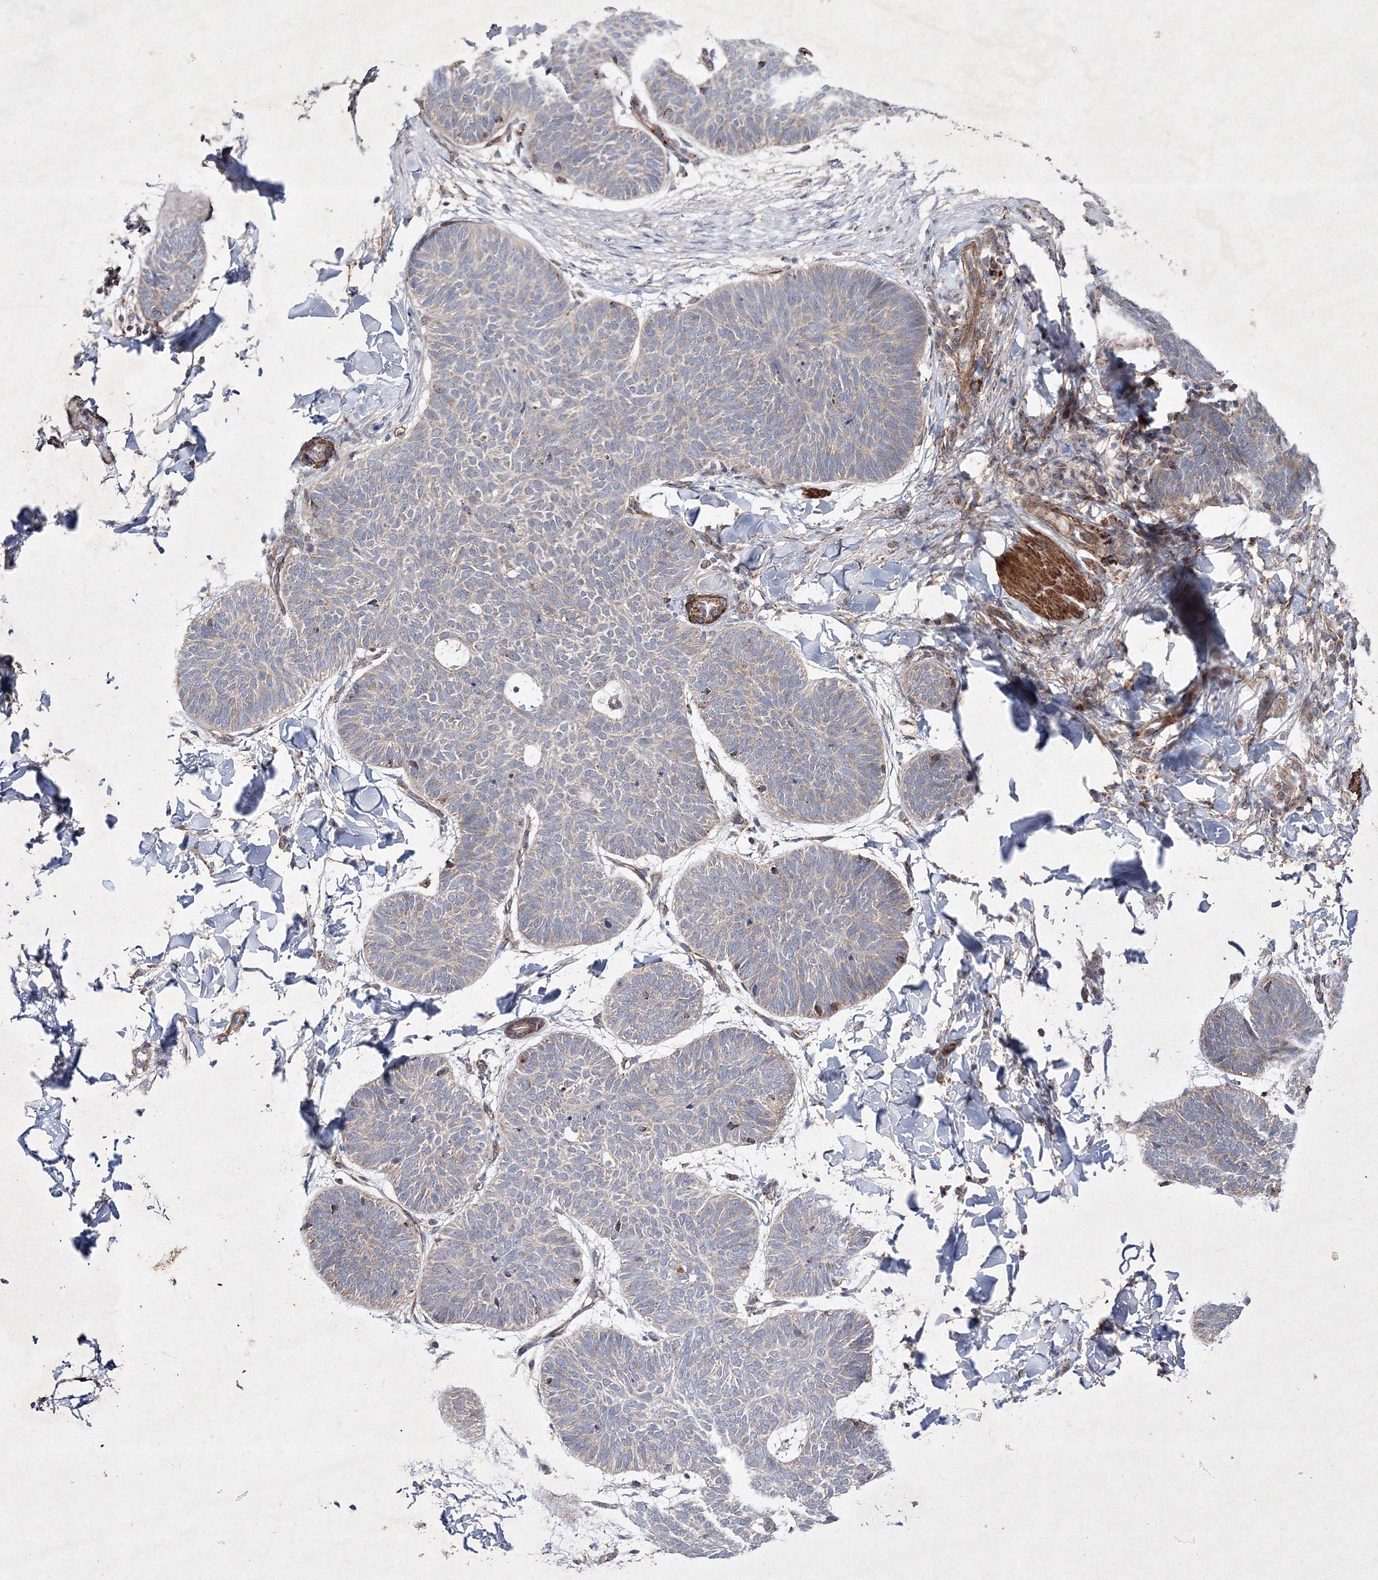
{"staining": {"intensity": "weak", "quantity": "25%-75%", "location": "cytoplasmic/membranous"}, "tissue": "skin cancer", "cell_type": "Tumor cells", "image_type": "cancer", "snomed": [{"axis": "morphology", "description": "Normal tissue, NOS"}, {"axis": "morphology", "description": "Basal cell carcinoma"}, {"axis": "topography", "description": "Skin"}], "caption": "Skin cancer stained with a brown dye shows weak cytoplasmic/membranous positive positivity in about 25%-75% of tumor cells.", "gene": "GFM1", "patient": {"sex": "male", "age": 50}}